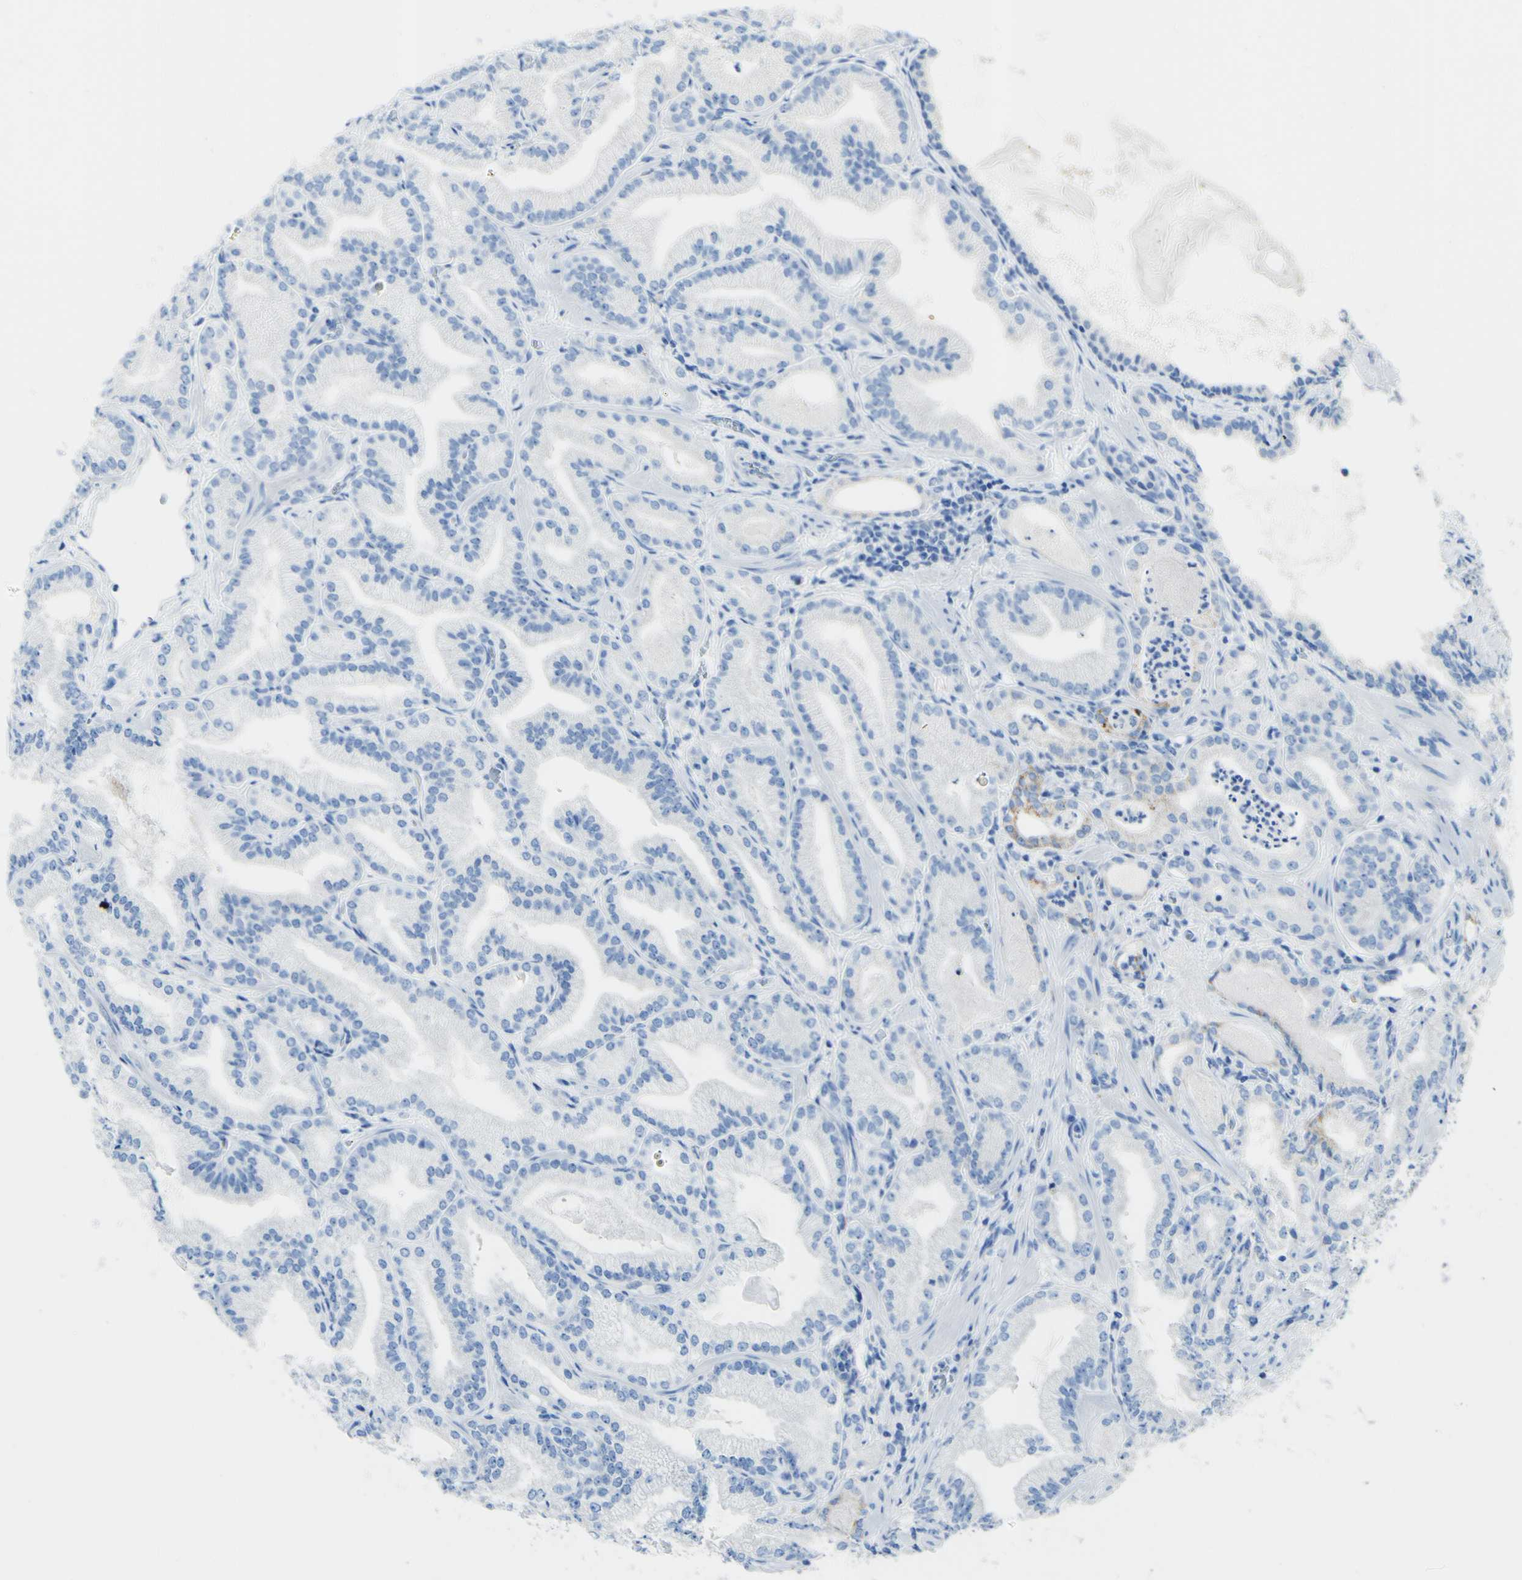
{"staining": {"intensity": "weak", "quantity": "<25%", "location": "cytoplasmic/membranous"}, "tissue": "prostate cancer", "cell_type": "Tumor cells", "image_type": "cancer", "snomed": [{"axis": "morphology", "description": "Adenocarcinoma, Low grade"}, {"axis": "topography", "description": "Prostate"}], "caption": "An immunohistochemistry (IHC) histopathology image of adenocarcinoma (low-grade) (prostate) is shown. There is no staining in tumor cells of adenocarcinoma (low-grade) (prostate).", "gene": "FGF4", "patient": {"sex": "male", "age": 59}}